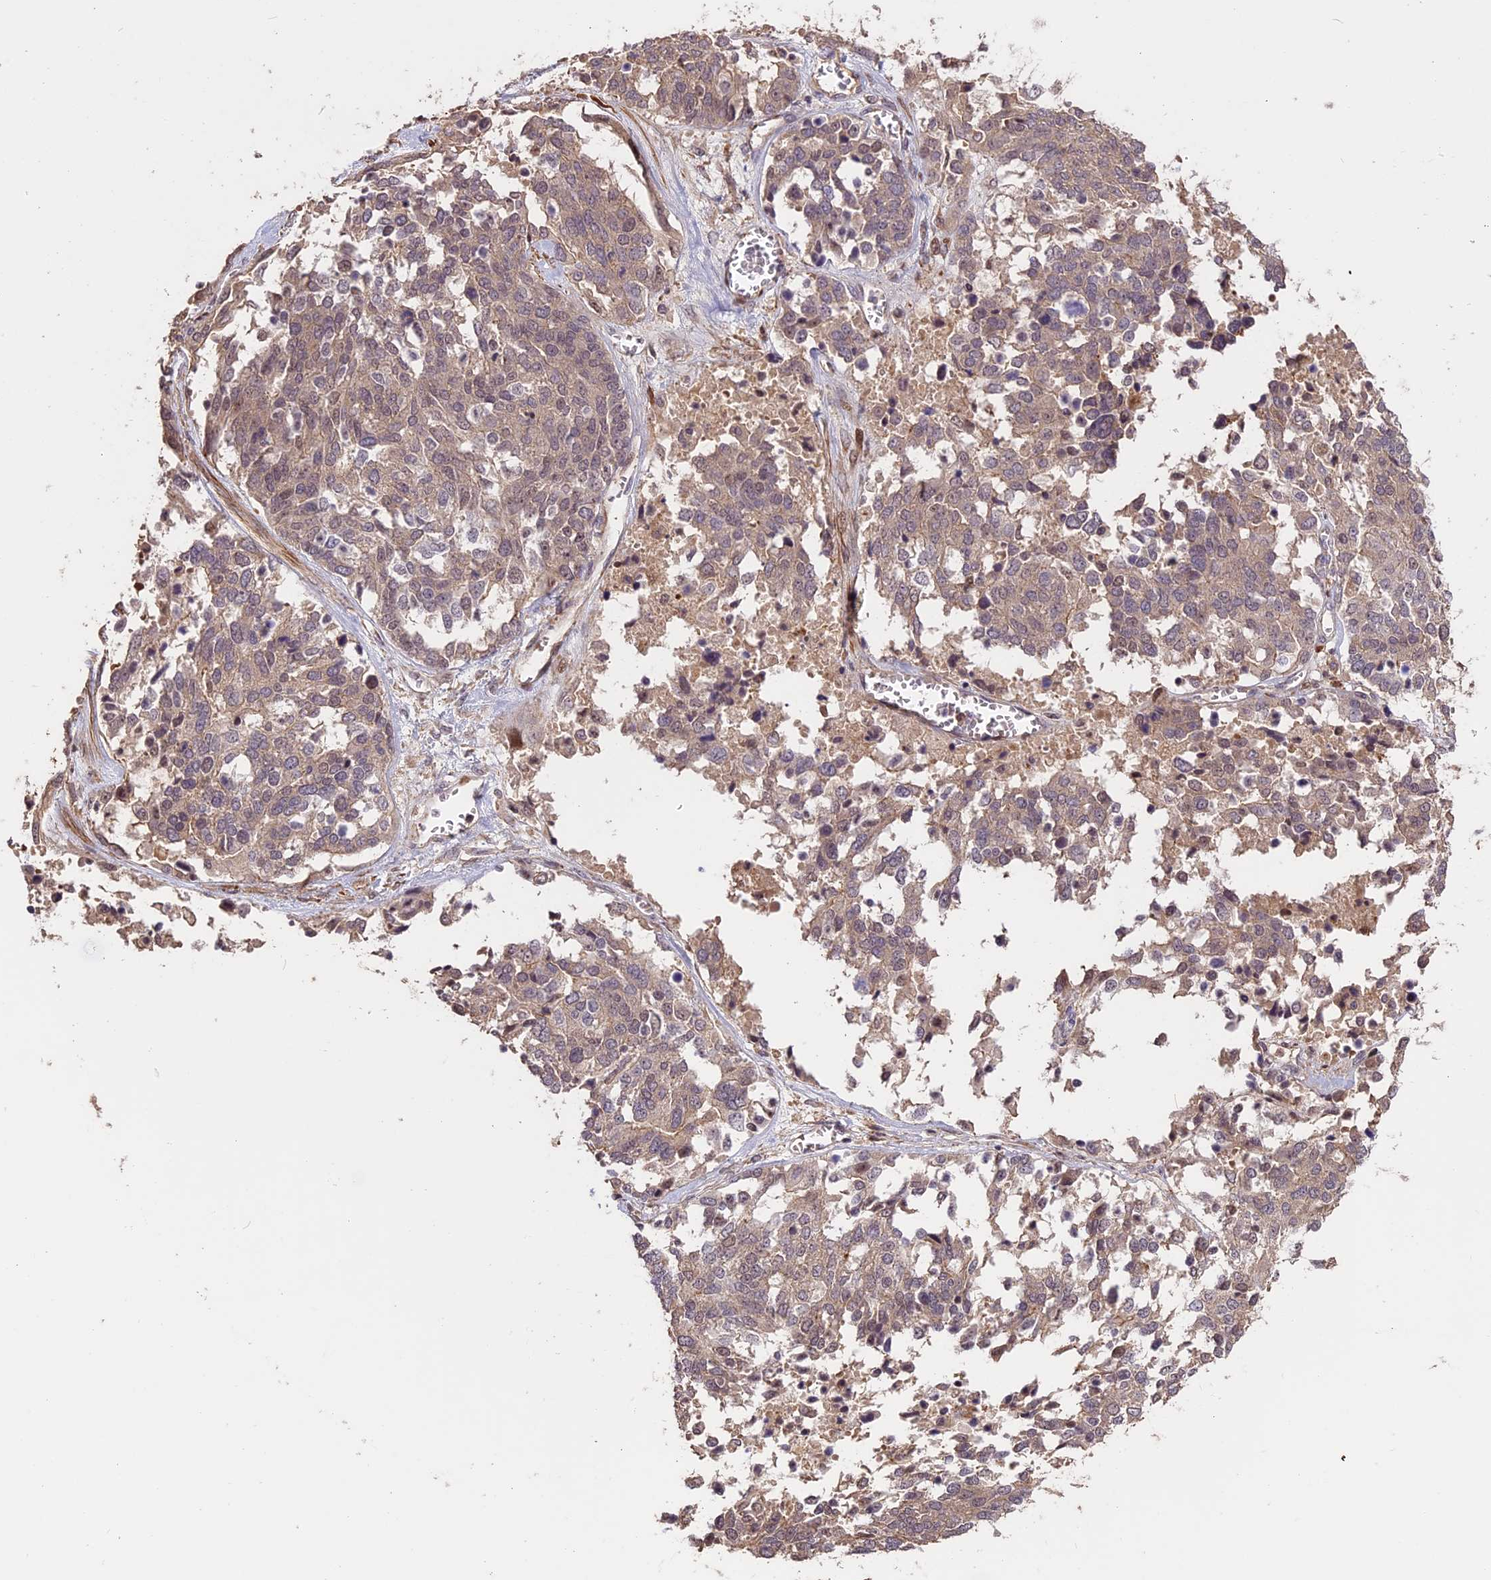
{"staining": {"intensity": "weak", "quantity": "25%-75%", "location": "cytoplasmic/membranous"}, "tissue": "ovarian cancer", "cell_type": "Tumor cells", "image_type": "cancer", "snomed": [{"axis": "morphology", "description": "Cystadenocarcinoma, serous, NOS"}, {"axis": "topography", "description": "Ovary"}], "caption": "Ovarian cancer was stained to show a protein in brown. There is low levels of weak cytoplasmic/membranous staining in approximately 25%-75% of tumor cells. The protein of interest is shown in brown color, while the nuclei are stained blue.", "gene": "ENHO", "patient": {"sex": "female", "age": 44}}